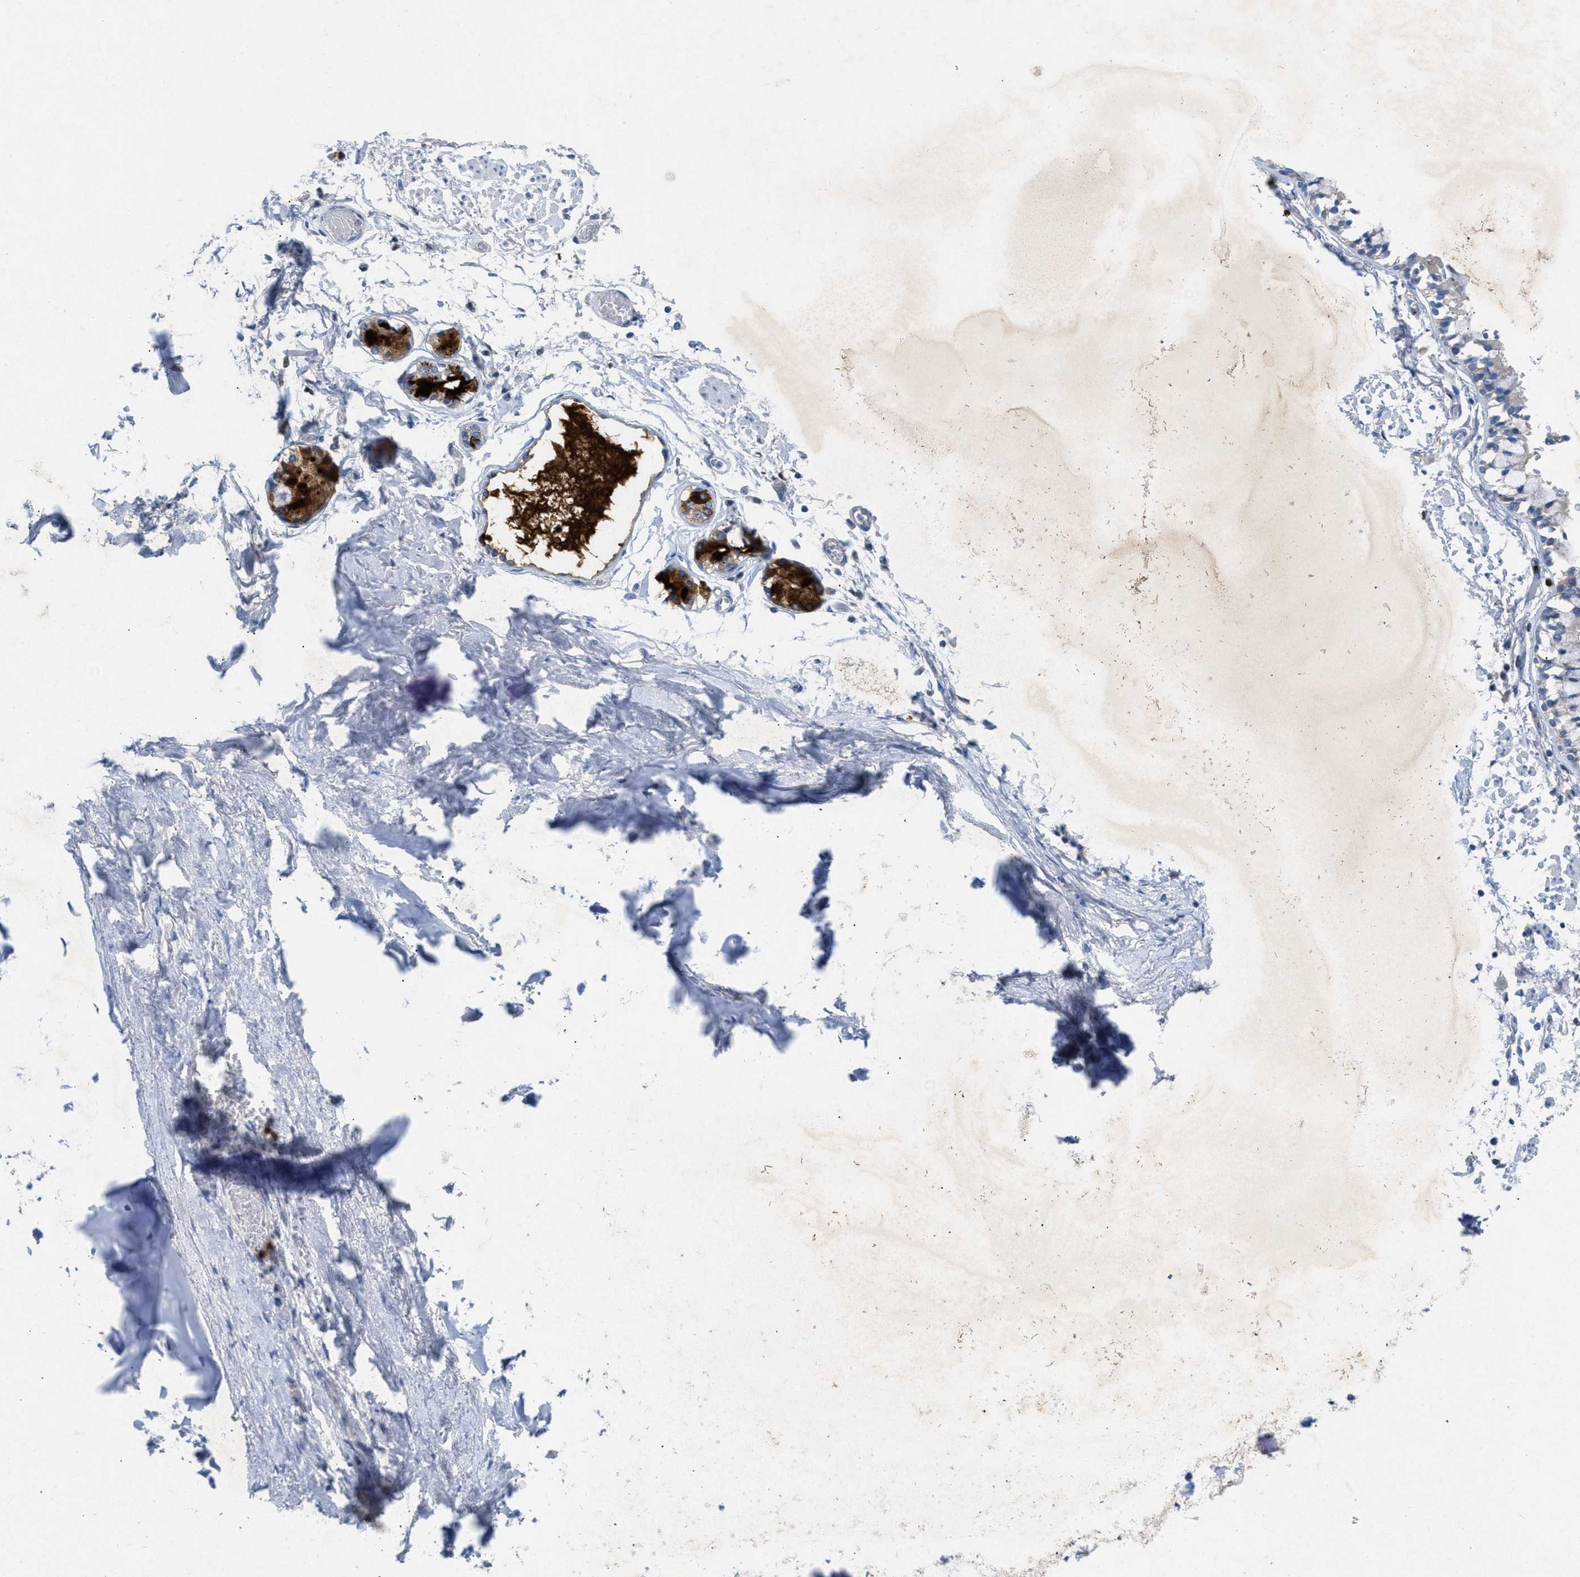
{"staining": {"intensity": "negative", "quantity": "none", "location": "none"}, "tissue": "adipose tissue", "cell_type": "Adipocytes", "image_type": "normal", "snomed": [{"axis": "morphology", "description": "Normal tissue, NOS"}, {"axis": "topography", "description": "Cartilage tissue"}, {"axis": "topography", "description": "Lung"}], "caption": "Immunohistochemical staining of benign human adipose tissue displays no significant expression in adipocytes.", "gene": "CKLF", "patient": {"sex": "female", "age": 77}}